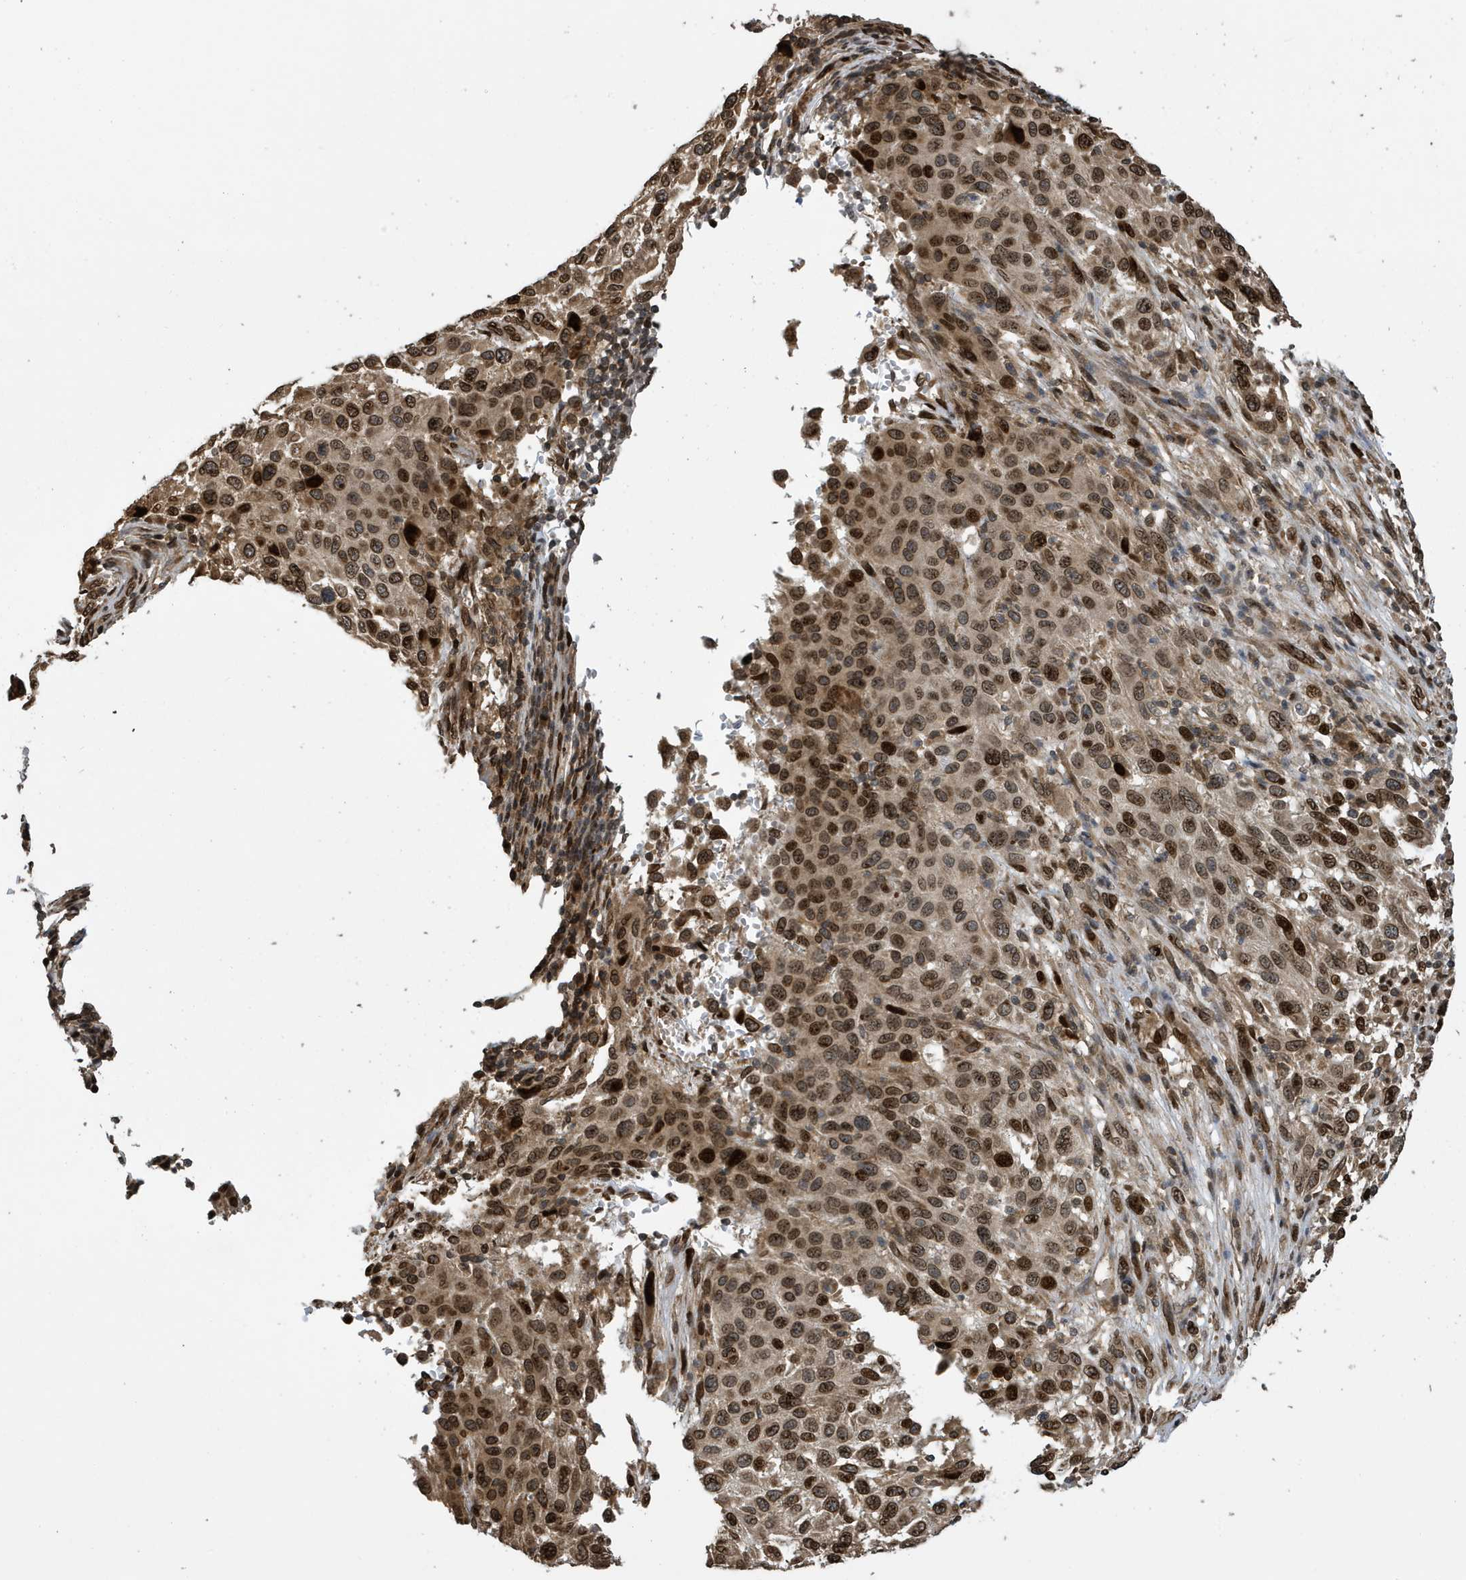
{"staining": {"intensity": "moderate", "quantity": ">75%", "location": "nuclear"}, "tissue": "melanoma", "cell_type": "Tumor cells", "image_type": "cancer", "snomed": [{"axis": "morphology", "description": "Malignant melanoma, Metastatic site"}, {"axis": "topography", "description": "Lymph node"}], "caption": "This is a photomicrograph of immunohistochemistry (IHC) staining of malignant melanoma (metastatic site), which shows moderate positivity in the nuclear of tumor cells.", "gene": "DUSP18", "patient": {"sex": "male", "age": 61}}